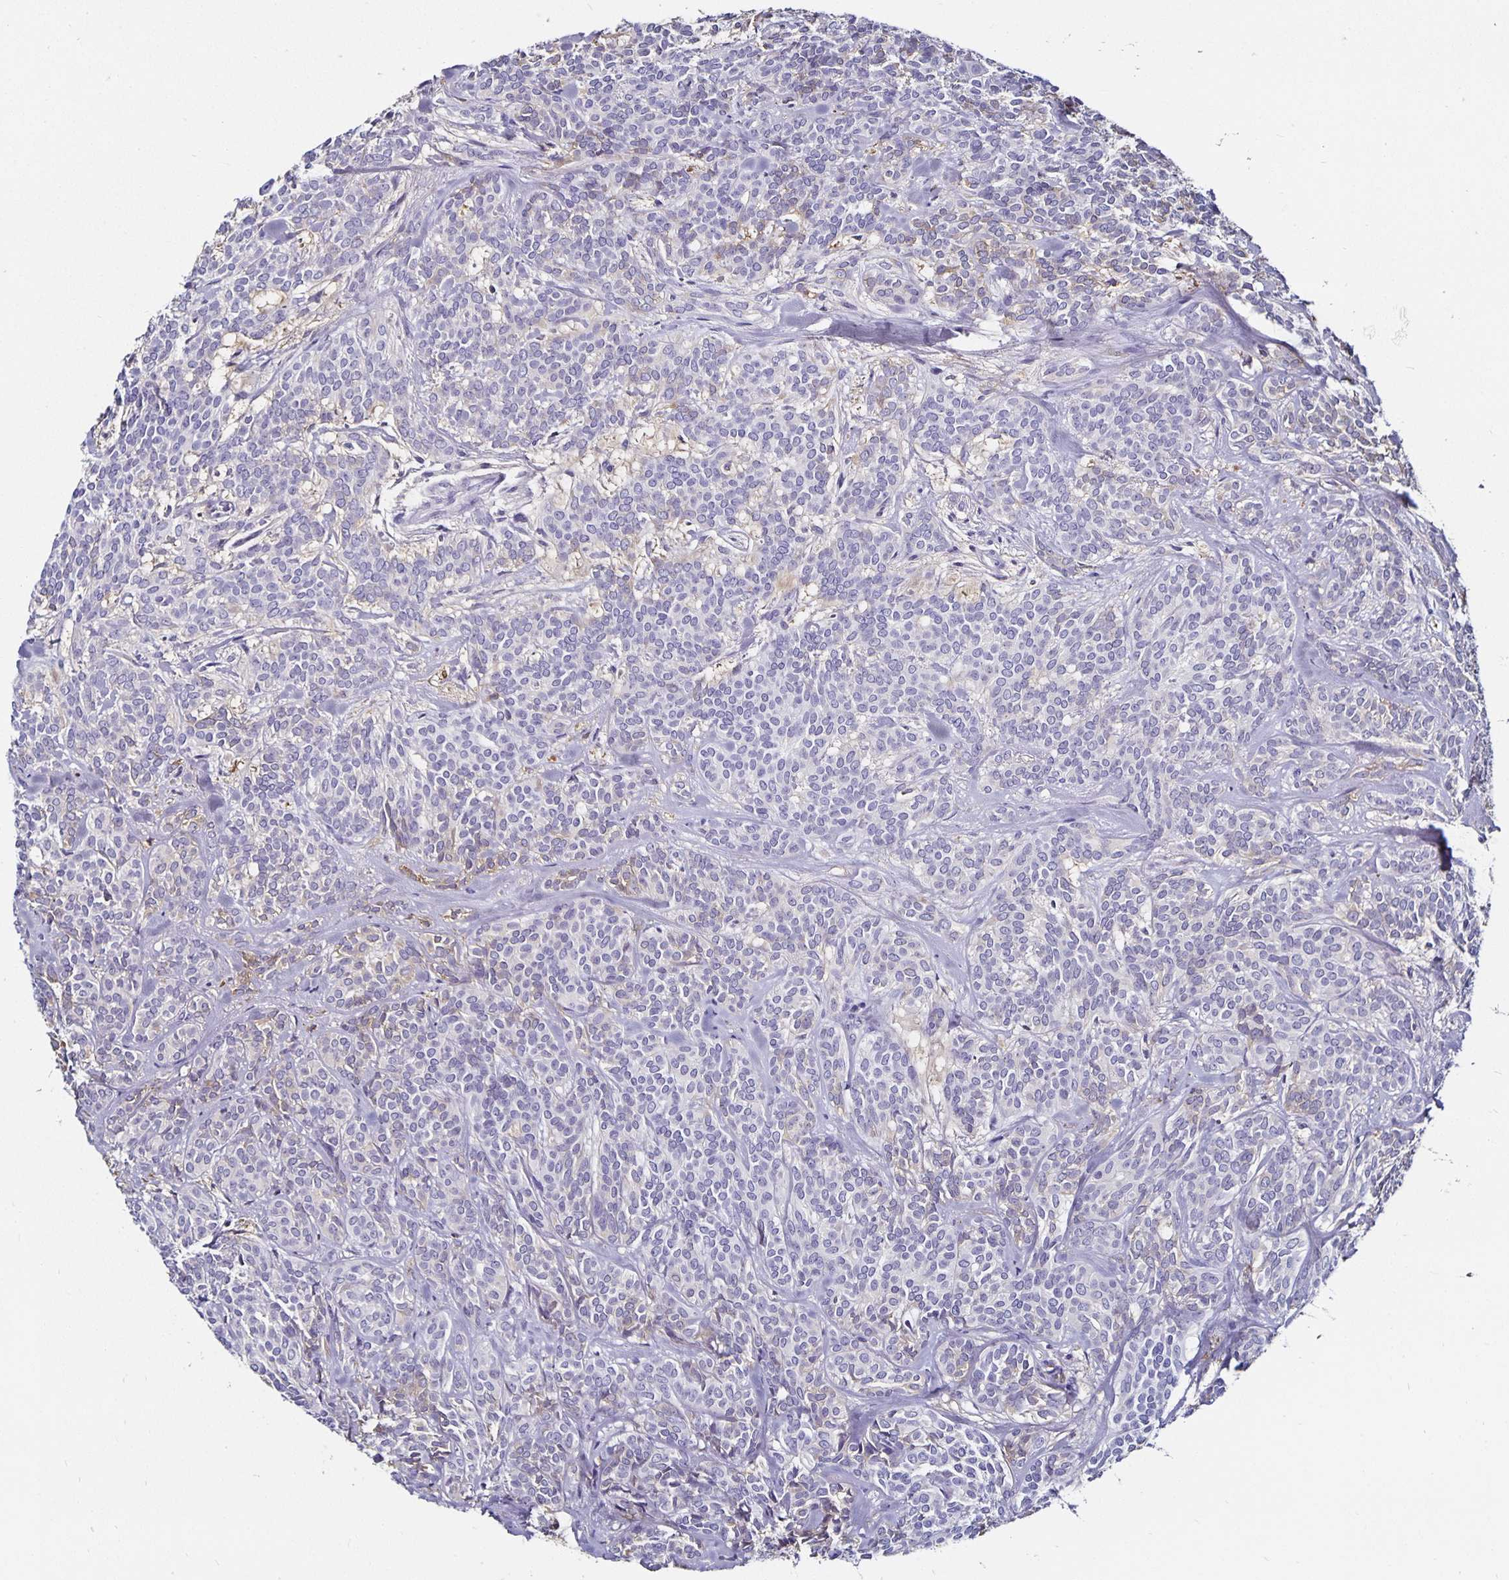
{"staining": {"intensity": "negative", "quantity": "none", "location": "none"}, "tissue": "head and neck cancer", "cell_type": "Tumor cells", "image_type": "cancer", "snomed": [{"axis": "morphology", "description": "Adenocarcinoma, NOS"}, {"axis": "topography", "description": "Head-Neck"}], "caption": "Tumor cells are negative for protein expression in human adenocarcinoma (head and neck).", "gene": "TTR", "patient": {"sex": "female", "age": 57}}